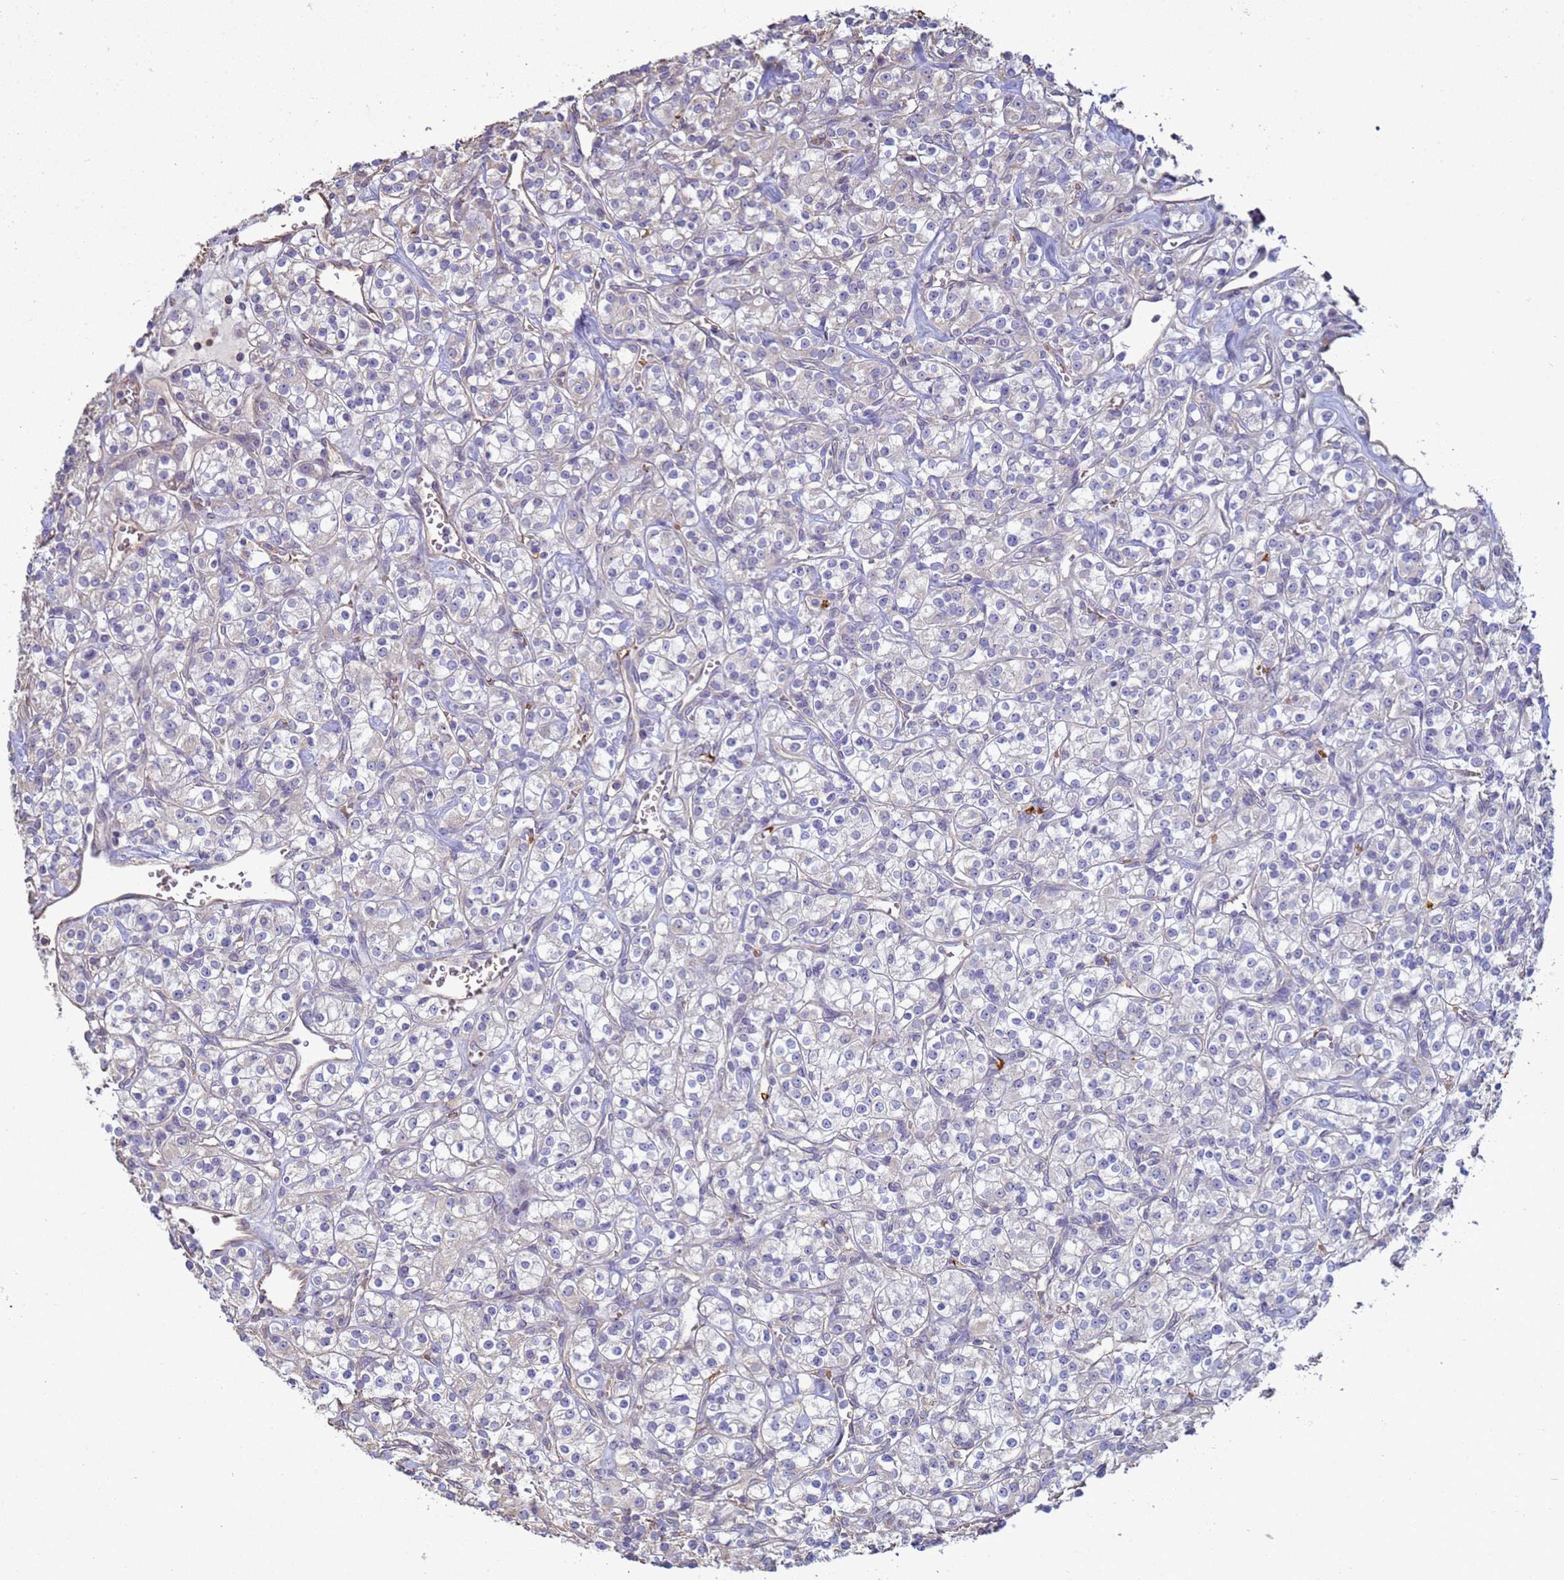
{"staining": {"intensity": "negative", "quantity": "none", "location": "none"}, "tissue": "renal cancer", "cell_type": "Tumor cells", "image_type": "cancer", "snomed": [{"axis": "morphology", "description": "Adenocarcinoma, NOS"}, {"axis": "topography", "description": "Kidney"}], "caption": "DAB immunohistochemical staining of renal cancer shows no significant positivity in tumor cells.", "gene": "SGIP1", "patient": {"sex": "male", "age": 77}}